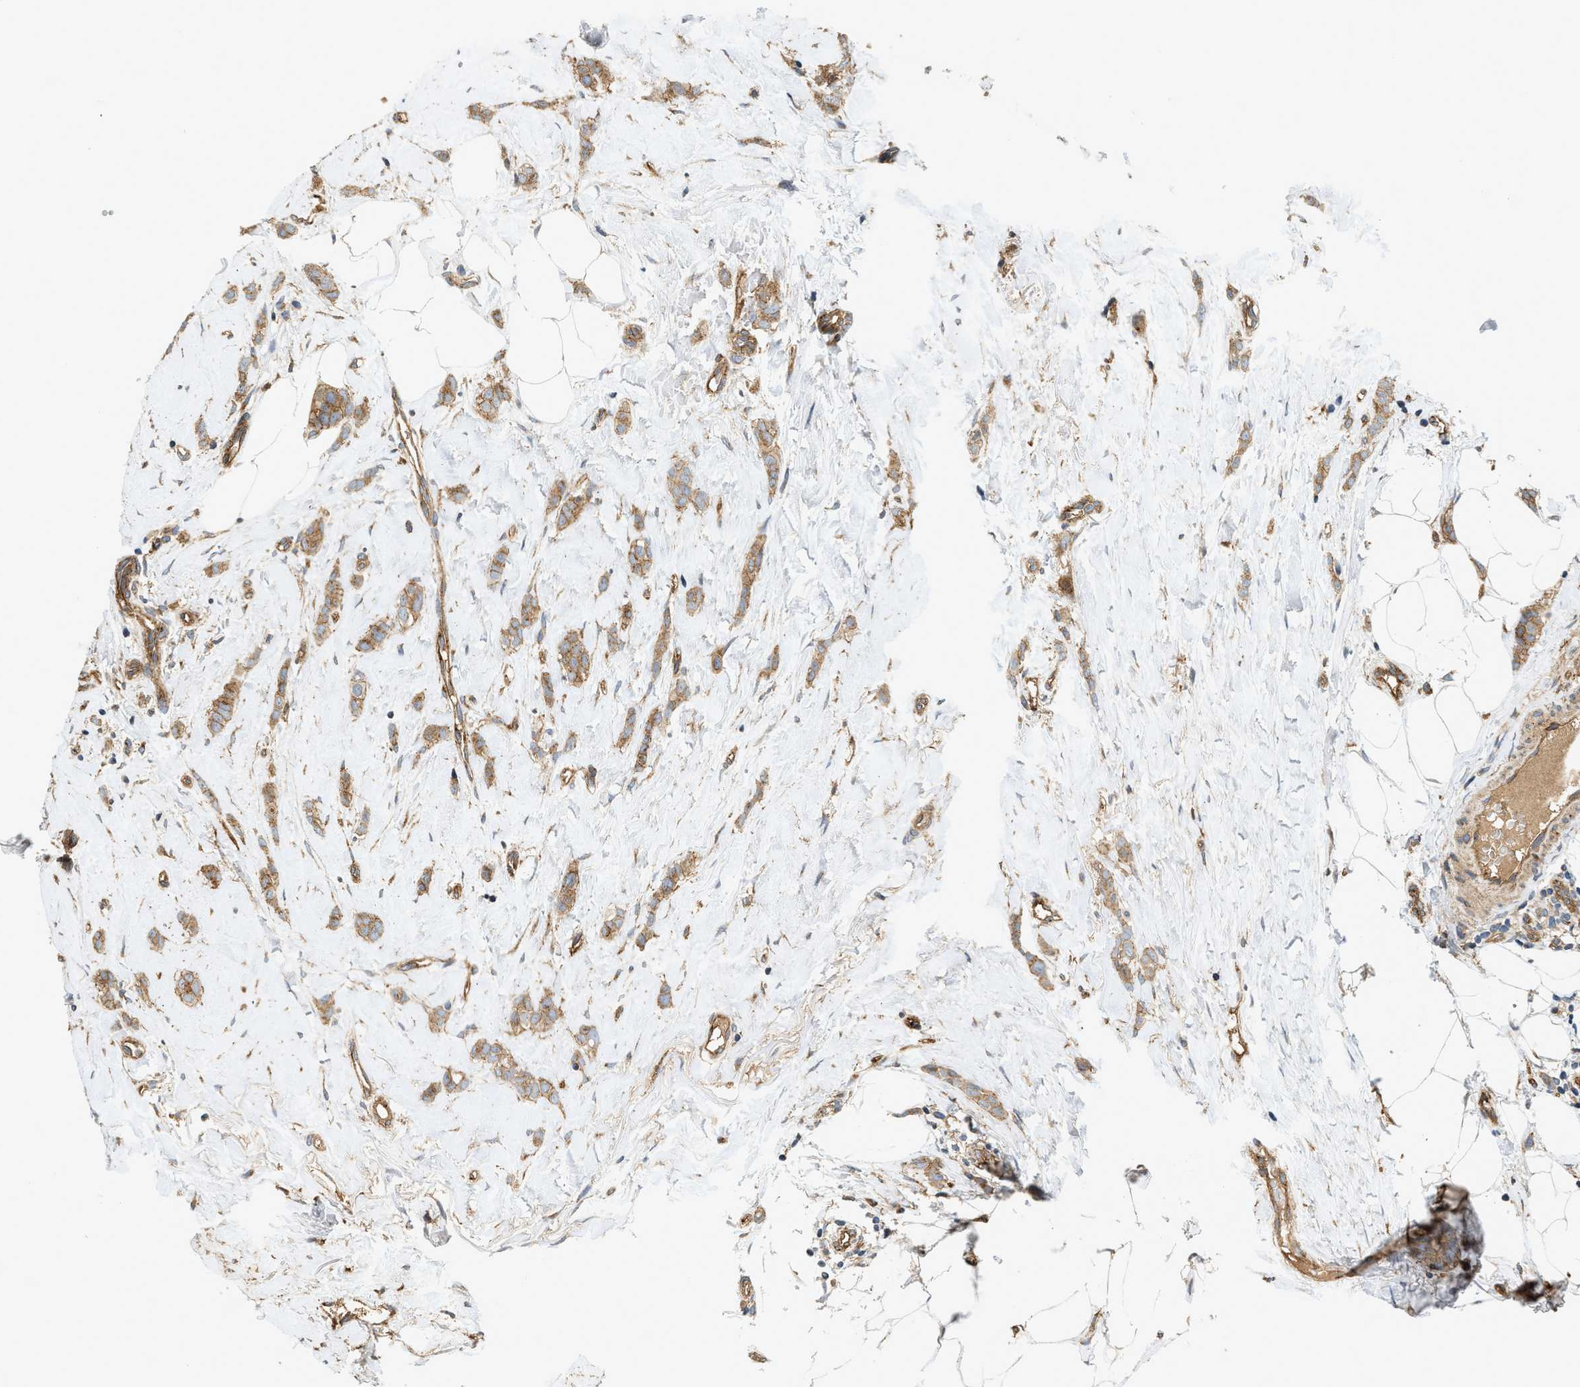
{"staining": {"intensity": "moderate", "quantity": ">75%", "location": "cytoplasmic/membranous"}, "tissue": "breast cancer", "cell_type": "Tumor cells", "image_type": "cancer", "snomed": [{"axis": "morphology", "description": "Lobular carcinoma"}, {"axis": "topography", "description": "Skin"}, {"axis": "topography", "description": "Breast"}], "caption": "Immunohistochemical staining of human breast cancer exhibits moderate cytoplasmic/membranous protein positivity in about >75% of tumor cells.", "gene": "HIP1", "patient": {"sex": "female", "age": 46}}